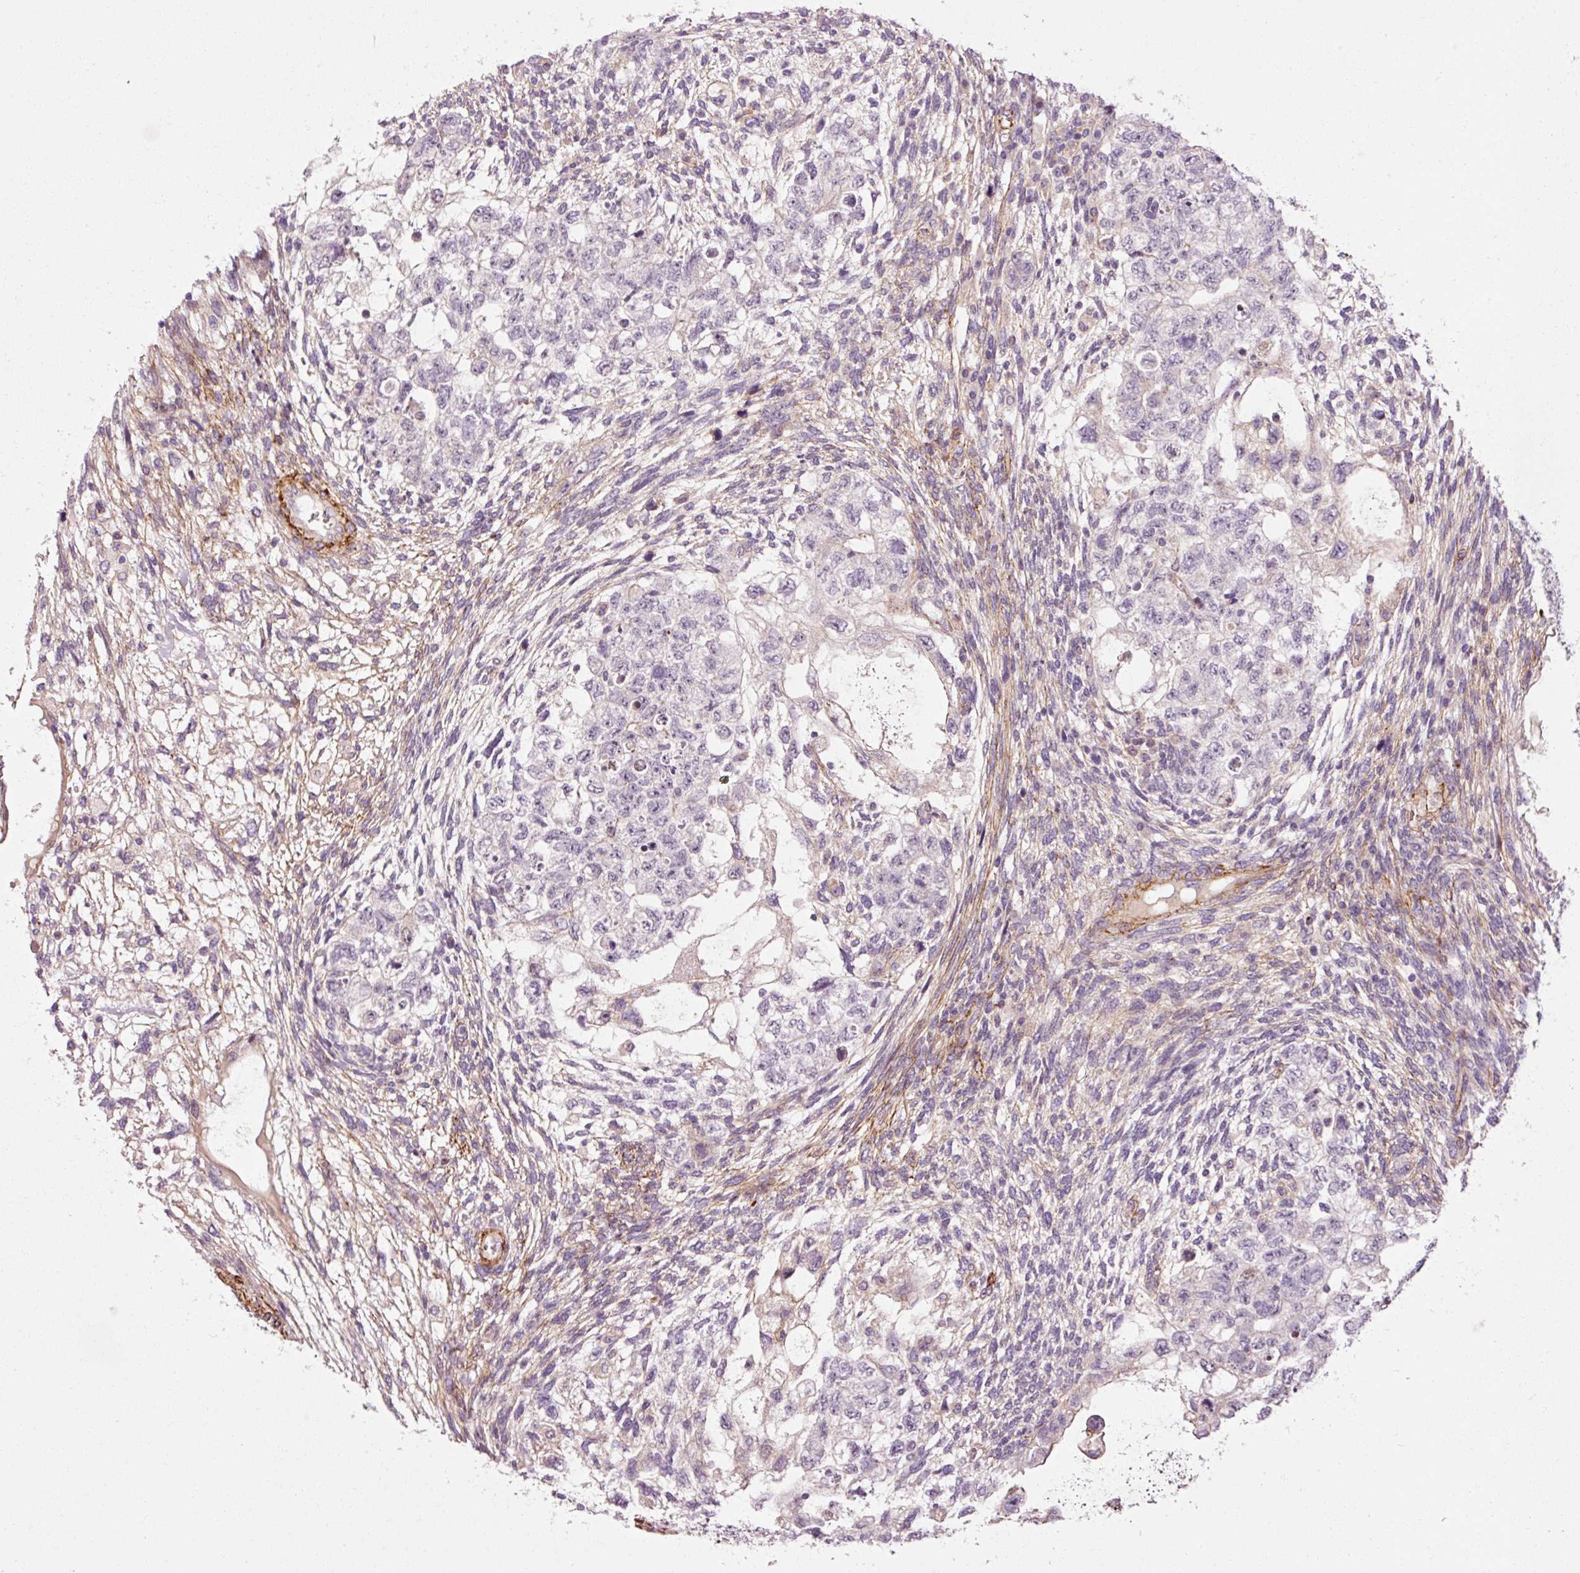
{"staining": {"intensity": "negative", "quantity": "none", "location": "none"}, "tissue": "testis cancer", "cell_type": "Tumor cells", "image_type": "cancer", "snomed": [{"axis": "morphology", "description": "Normal tissue, NOS"}, {"axis": "morphology", "description": "Carcinoma, Embryonal, NOS"}, {"axis": "topography", "description": "Testis"}], "caption": "This is an immunohistochemistry histopathology image of human testis cancer (embryonal carcinoma). There is no positivity in tumor cells.", "gene": "ANKRD20A1", "patient": {"sex": "male", "age": 36}}